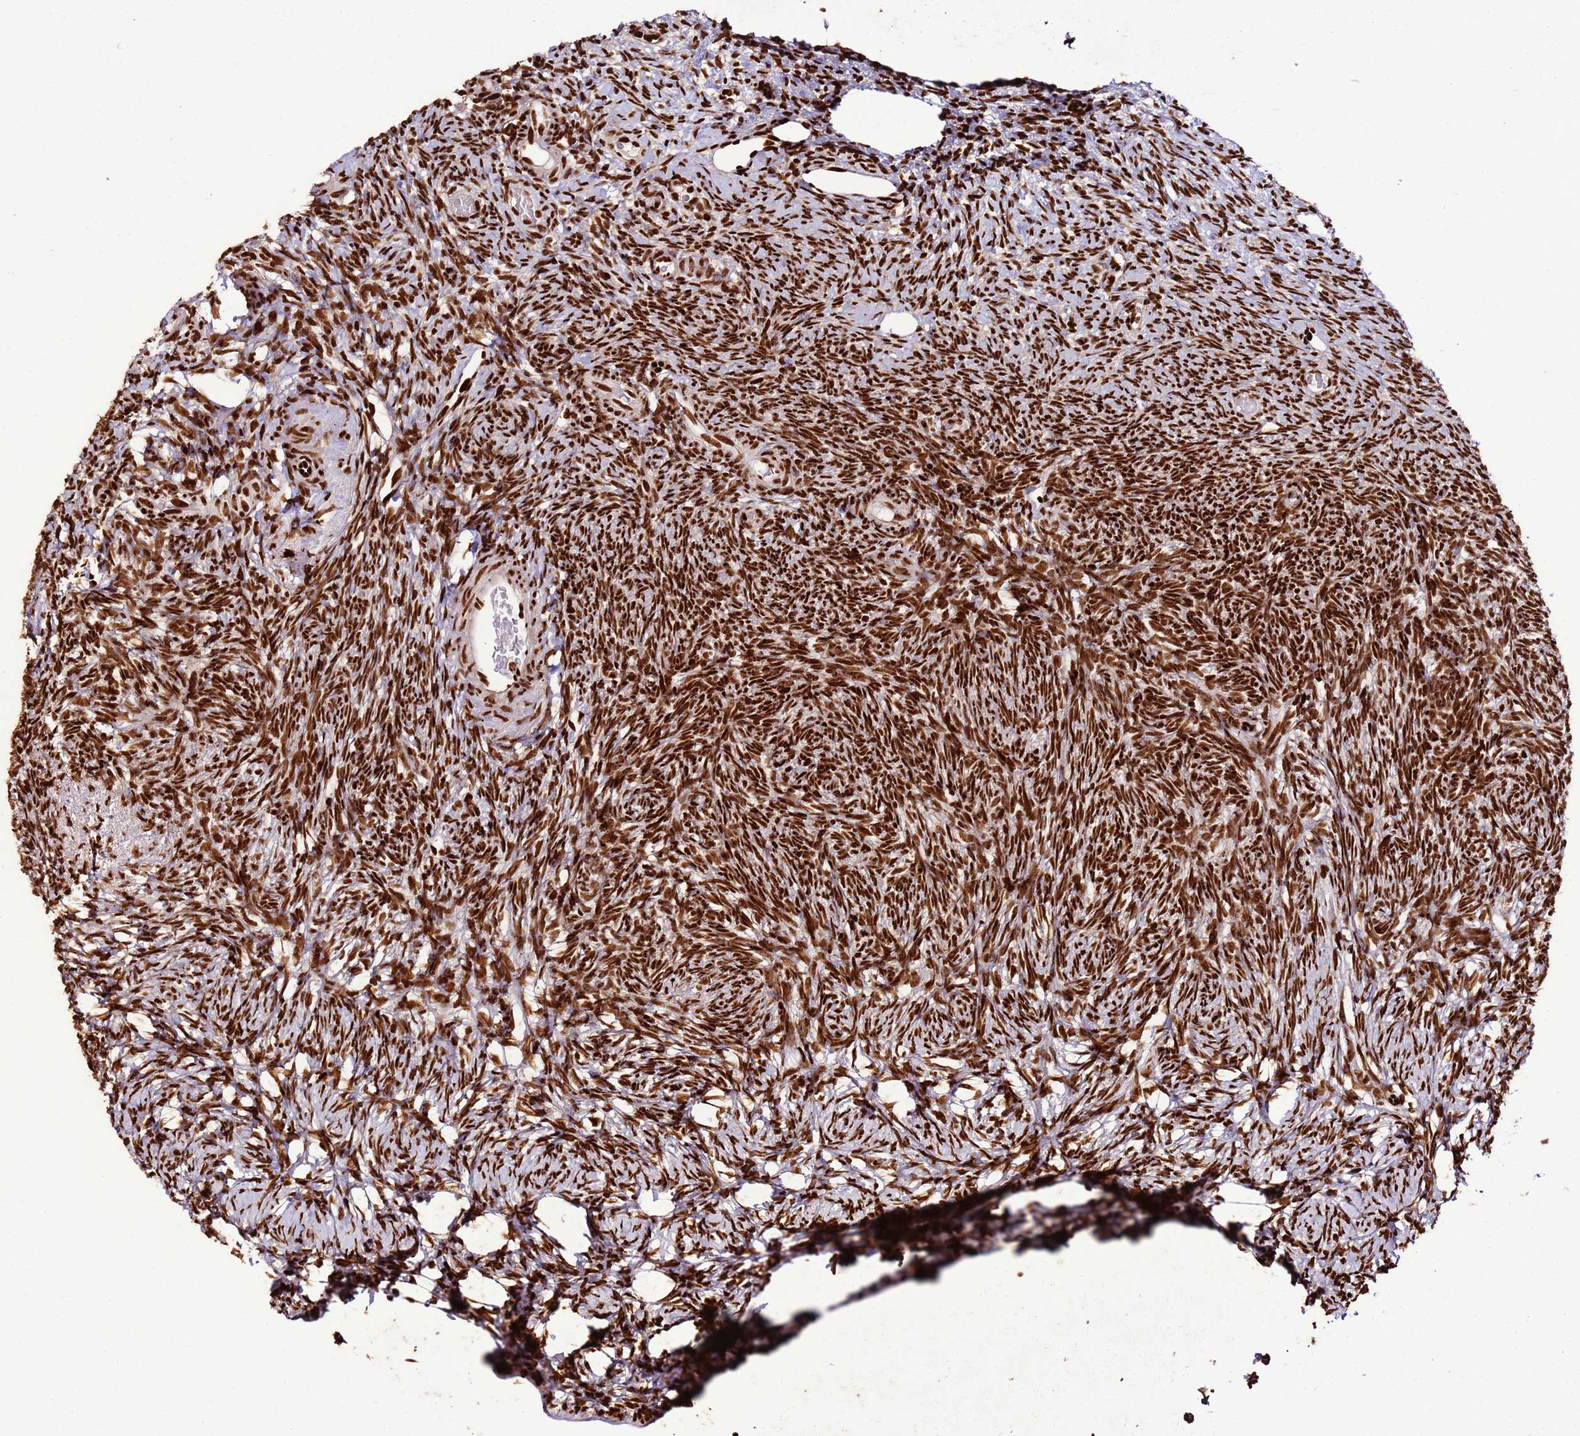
{"staining": {"intensity": "strong", "quantity": ">75%", "location": "nuclear"}, "tissue": "ovary", "cell_type": "Ovarian stroma cells", "image_type": "normal", "snomed": [{"axis": "morphology", "description": "Normal tissue, NOS"}, {"axis": "topography", "description": "Ovary"}], "caption": "This photomicrograph reveals immunohistochemistry staining of unremarkable ovary, with high strong nuclear staining in about >75% of ovarian stroma cells.", "gene": "HNRNPAB", "patient": {"sex": "female", "age": 39}}